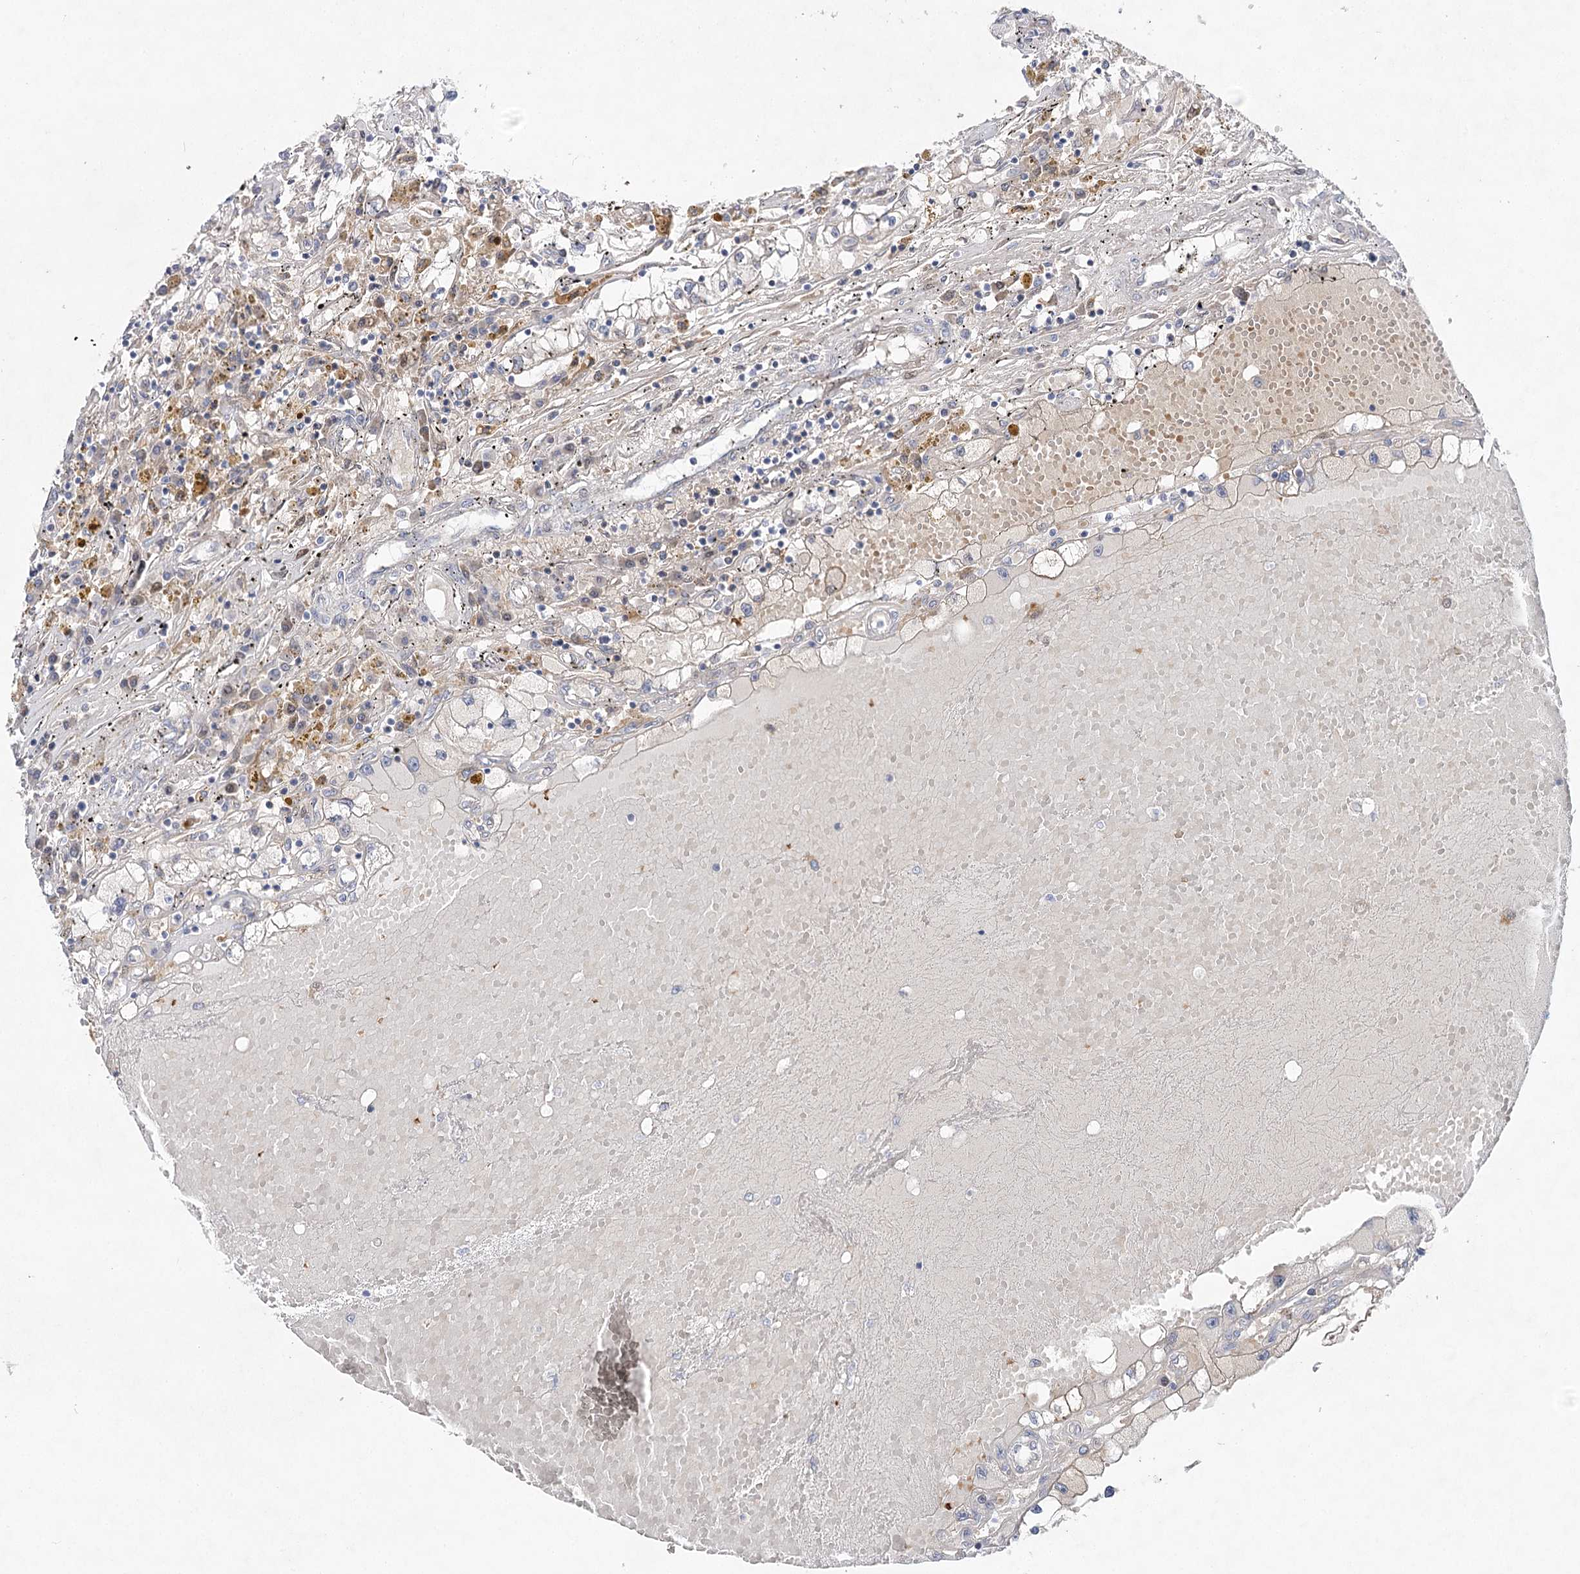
{"staining": {"intensity": "negative", "quantity": "none", "location": "none"}, "tissue": "renal cancer", "cell_type": "Tumor cells", "image_type": "cancer", "snomed": [{"axis": "morphology", "description": "Adenocarcinoma, NOS"}, {"axis": "topography", "description": "Kidney"}], "caption": "Immunohistochemistry (IHC) histopathology image of renal adenocarcinoma stained for a protein (brown), which shows no staining in tumor cells. Nuclei are stained in blue.", "gene": "LRRC14B", "patient": {"sex": "male", "age": 56}}